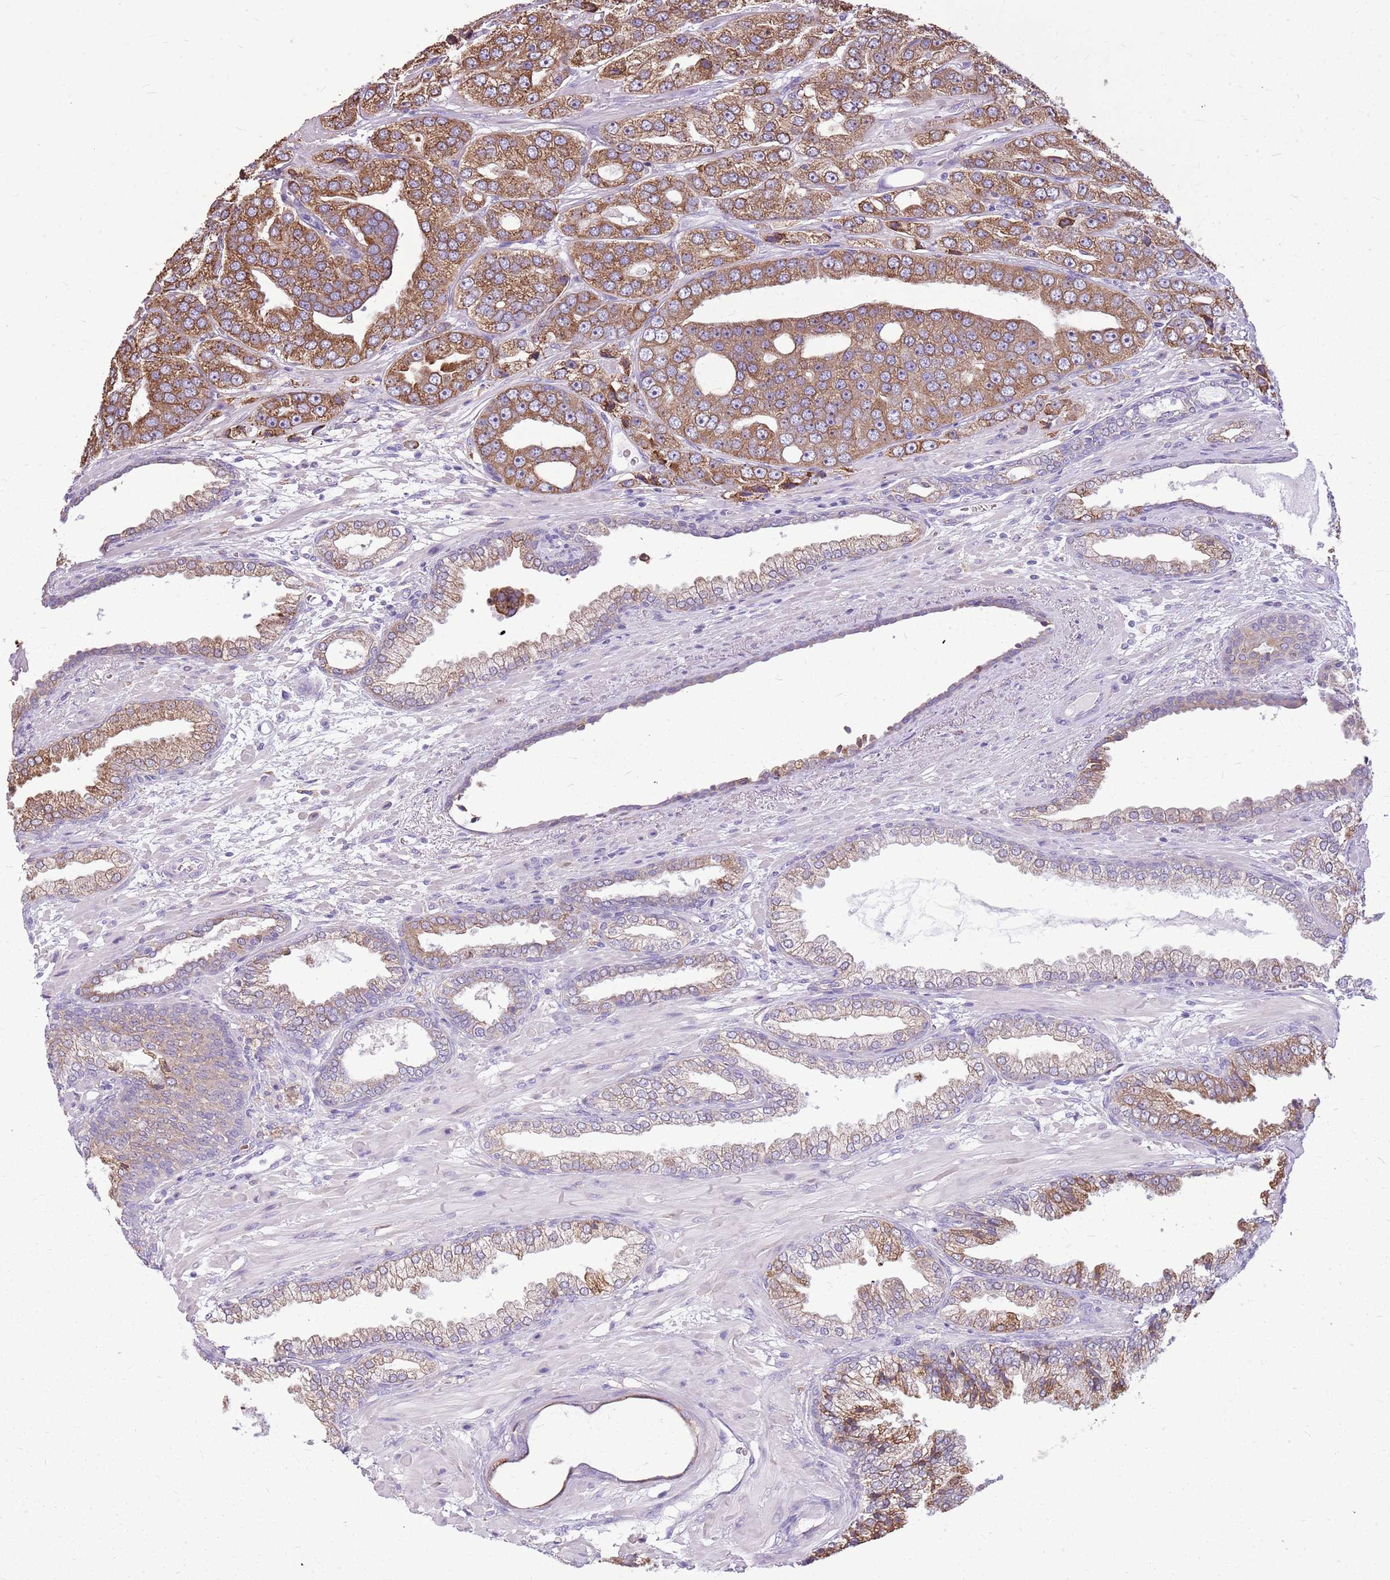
{"staining": {"intensity": "moderate", "quantity": ">75%", "location": "cytoplasmic/membranous"}, "tissue": "prostate cancer", "cell_type": "Tumor cells", "image_type": "cancer", "snomed": [{"axis": "morphology", "description": "Adenocarcinoma, High grade"}, {"axis": "topography", "description": "Prostate"}], "caption": "Prostate cancer (adenocarcinoma (high-grade)) tissue demonstrates moderate cytoplasmic/membranous expression in approximately >75% of tumor cells", "gene": "KCTD19", "patient": {"sex": "male", "age": 71}}